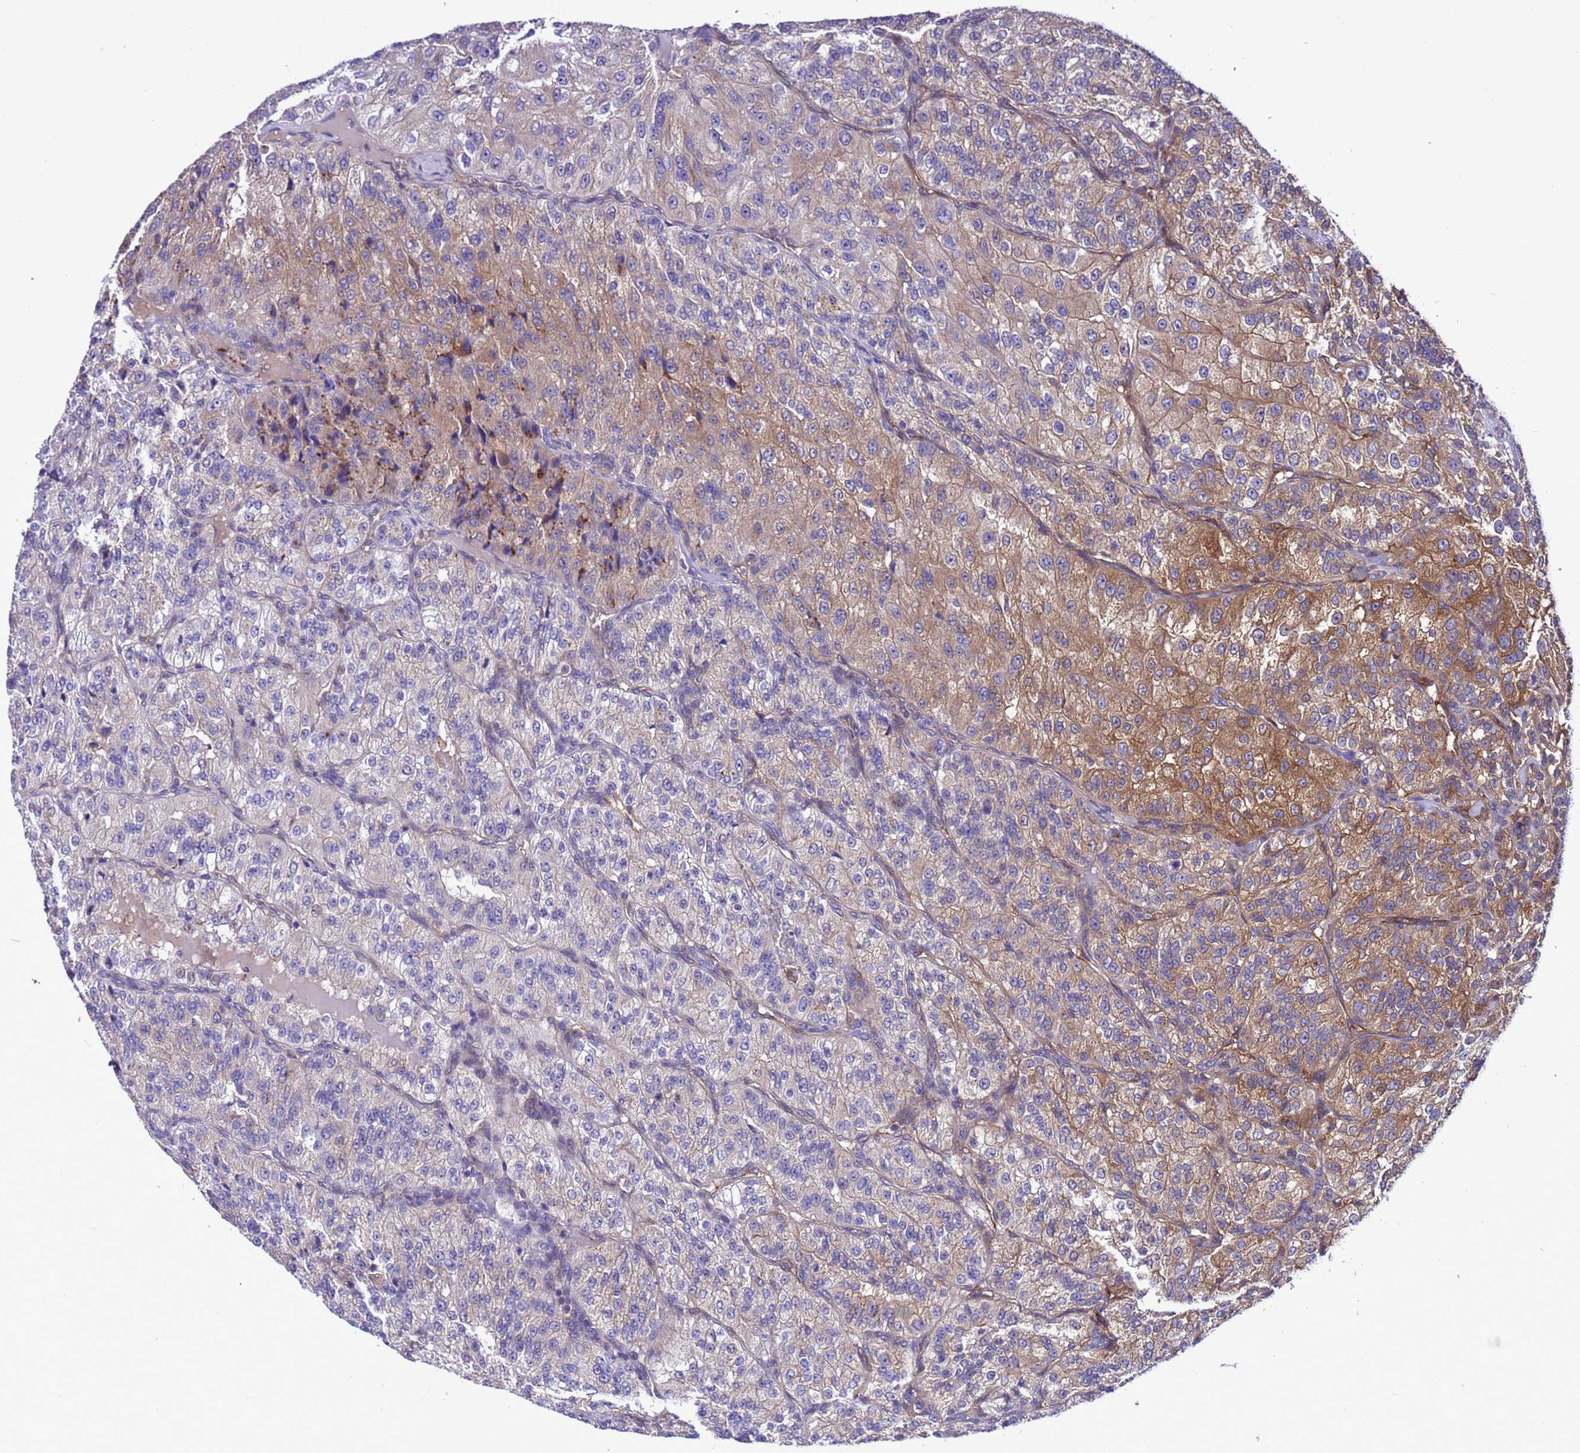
{"staining": {"intensity": "moderate", "quantity": "25%-75%", "location": "cytoplasmic/membranous"}, "tissue": "renal cancer", "cell_type": "Tumor cells", "image_type": "cancer", "snomed": [{"axis": "morphology", "description": "Adenocarcinoma, NOS"}, {"axis": "topography", "description": "Kidney"}], "caption": "Renal adenocarcinoma stained with immunohistochemistry (IHC) shows moderate cytoplasmic/membranous staining in about 25%-75% of tumor cells.", "gene": "RABEP2", "patient": {"sex": "female", "age": 63}}